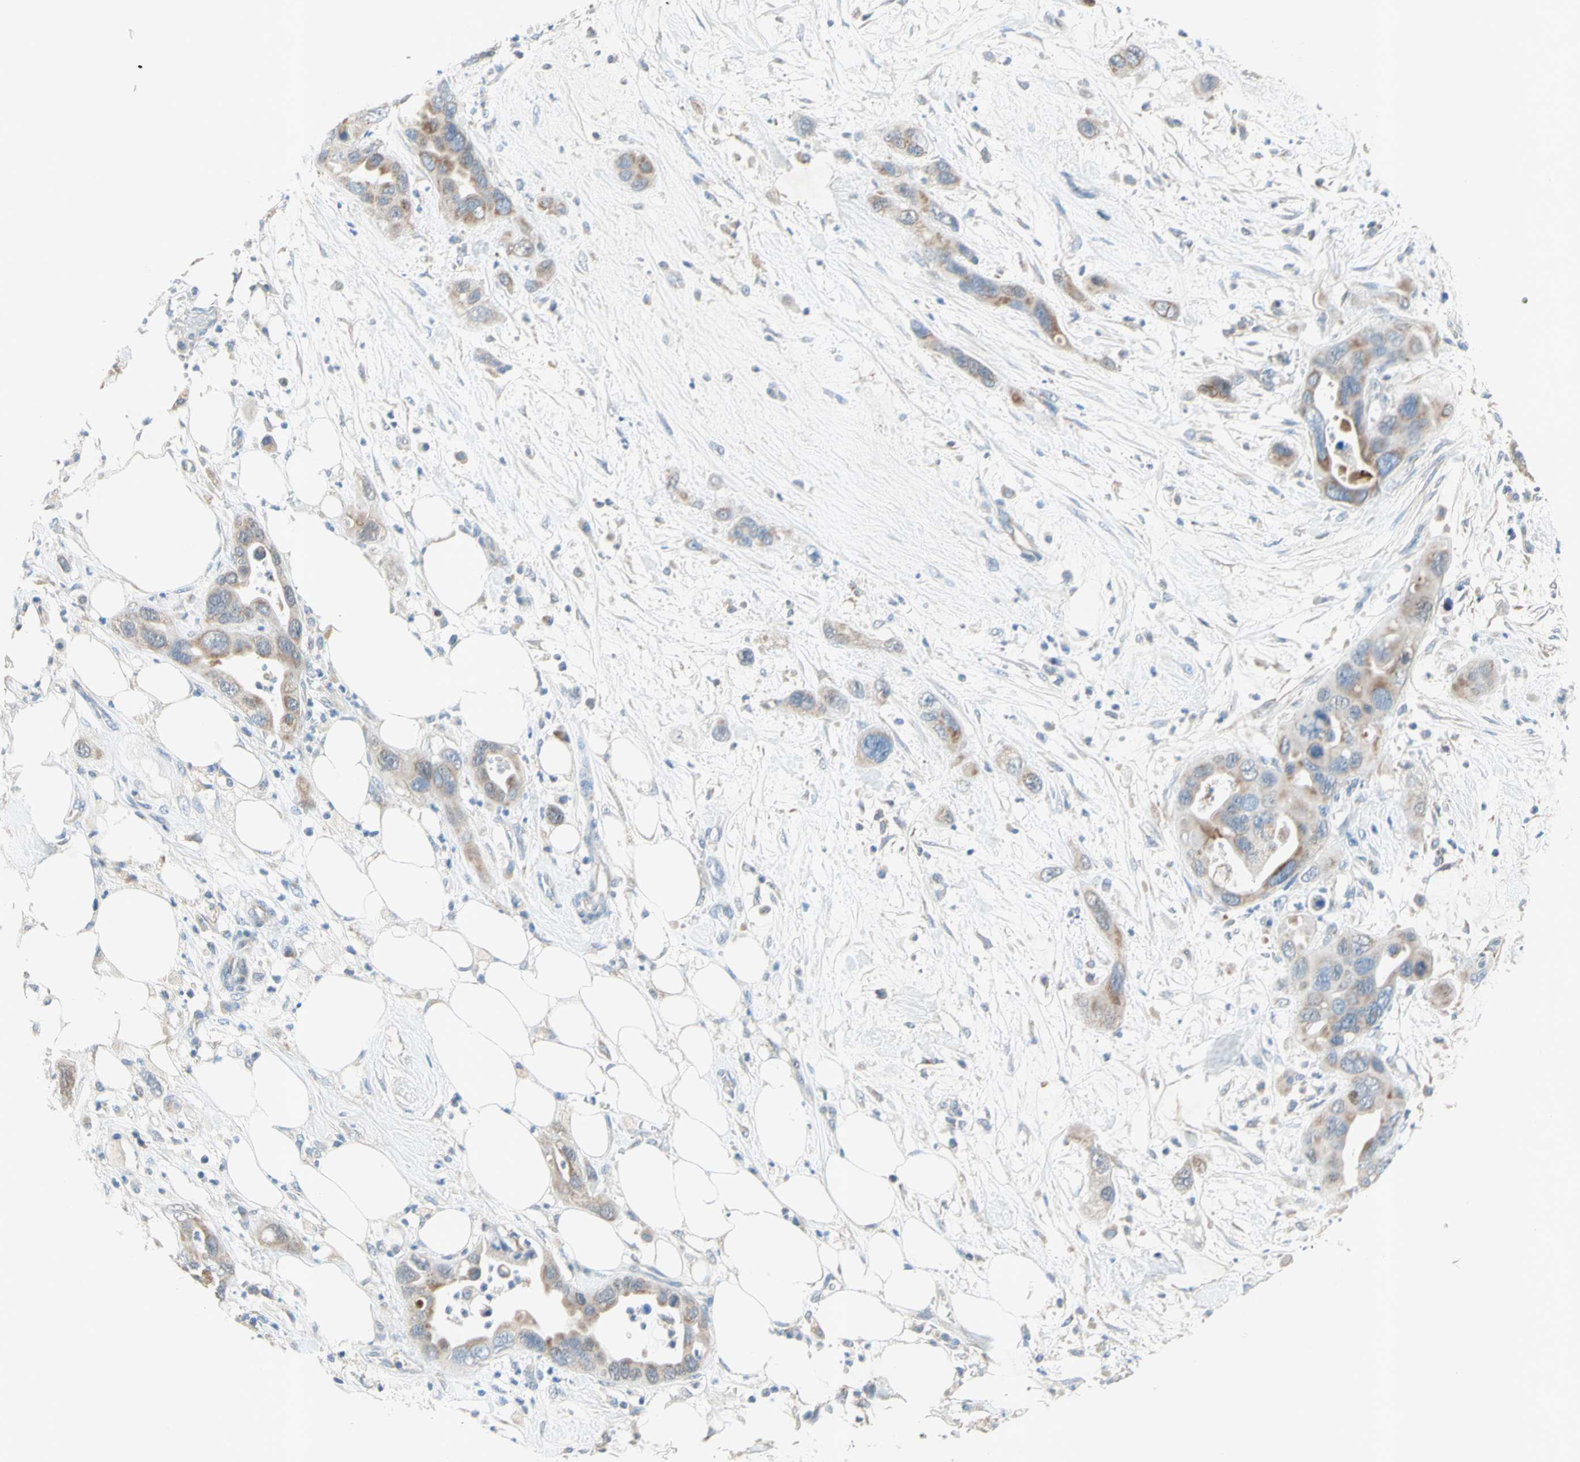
{"staining": {"intensity": "weak", "quantity": ">75%", "location": "cytoplasmic/membranous"}, "tissue": "pancreatic cancer", "cell_type": "Tumor cells", "image_type": "cancer", "snomed": [{"axis": "morphology", "description": "Adenocarcinoma, NOS"}, {"axis": "topography", "description": "Pancreas"}], "caption": "Pancreatic cancer tissue reveals weak cytoplasmic/membranous positivity in about >75% of tumor cells, visualized by immunohistochemistry. (IHC, brightfield microscopy, high magnification).", "gene": "MFF", "patient": {"sex": "female", "age": 71}}